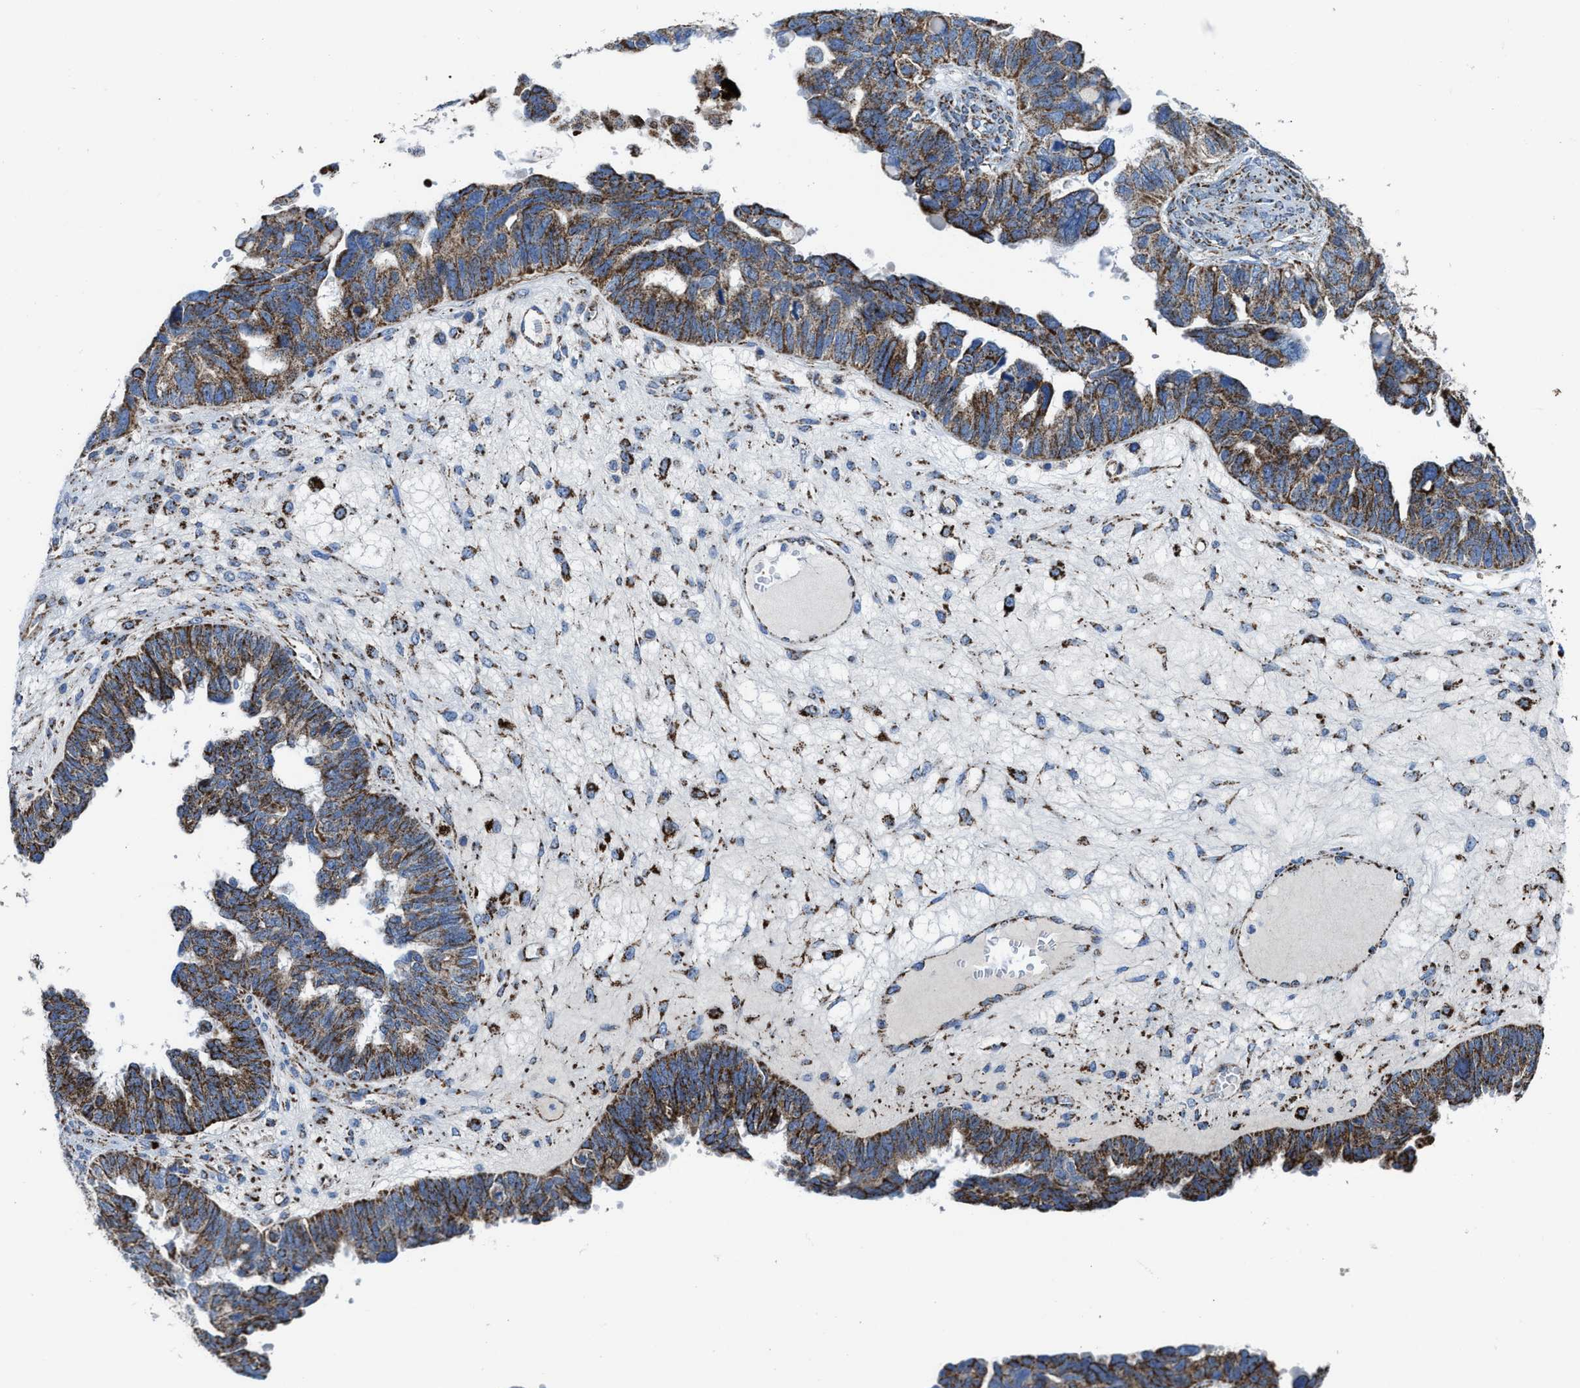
{"staining": {"intensity": "moderate", "quantity": ">75%", "location": "cytoplasmic/membranous"}, "tissue": "ovarian cancer", "cell_type": "Tumor cells", "image_type": "cancer", "snomed": [{"axis": "morphology", "description": "Cystadenocarcinoma, serous, NOS"}, {"axis": "topography", "description": "Ovary"}], "caption": "There is medium levels of moderate cytoplasmic/membranous expression in tumor cells of ovarian serous cystadenocarcinoma, as demonstrated by immunohistochemical staining (brown color).", "gene": "ALDH1B1", "patient": {"sex": "female", "age": 79}}